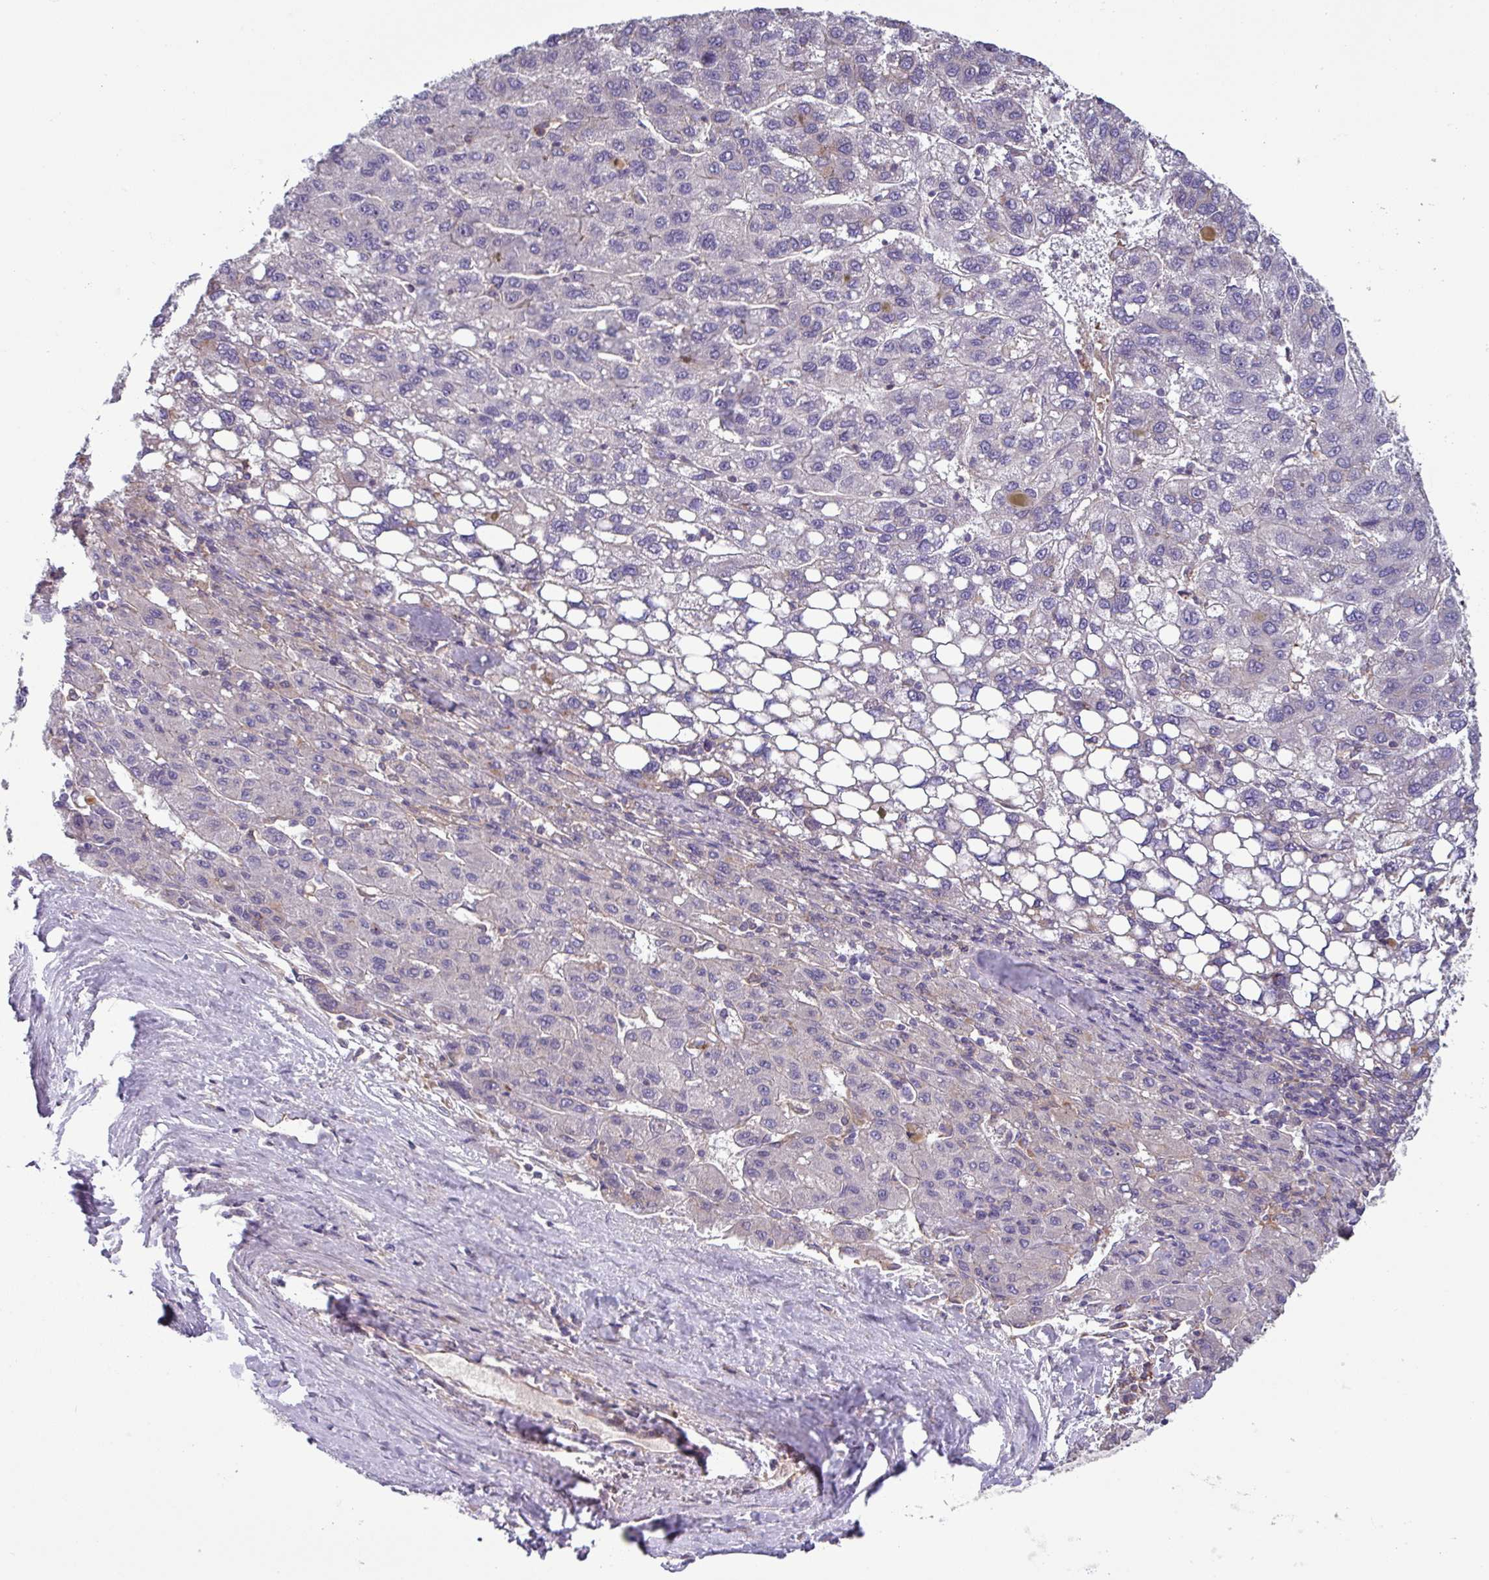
{"staining": {"intensity": "negative", "quantity": "none", "location": "none"}, "tissue": "liver cancer", "cell_type": "Tumor cells", "image_type": "cancer", "snomed": [{"axis": "morphology", "description": "Carcinoma, Hepatocellular, NOS"}, {"axis": "topography", "description": "Liver"}], "caption": "The histopathology image shows no significant staining in tumor cells of liver cancer (hepatocellular carcinoma).", "gene": "SLC23A2", "patient": {"sex": "female", "age": 82}}